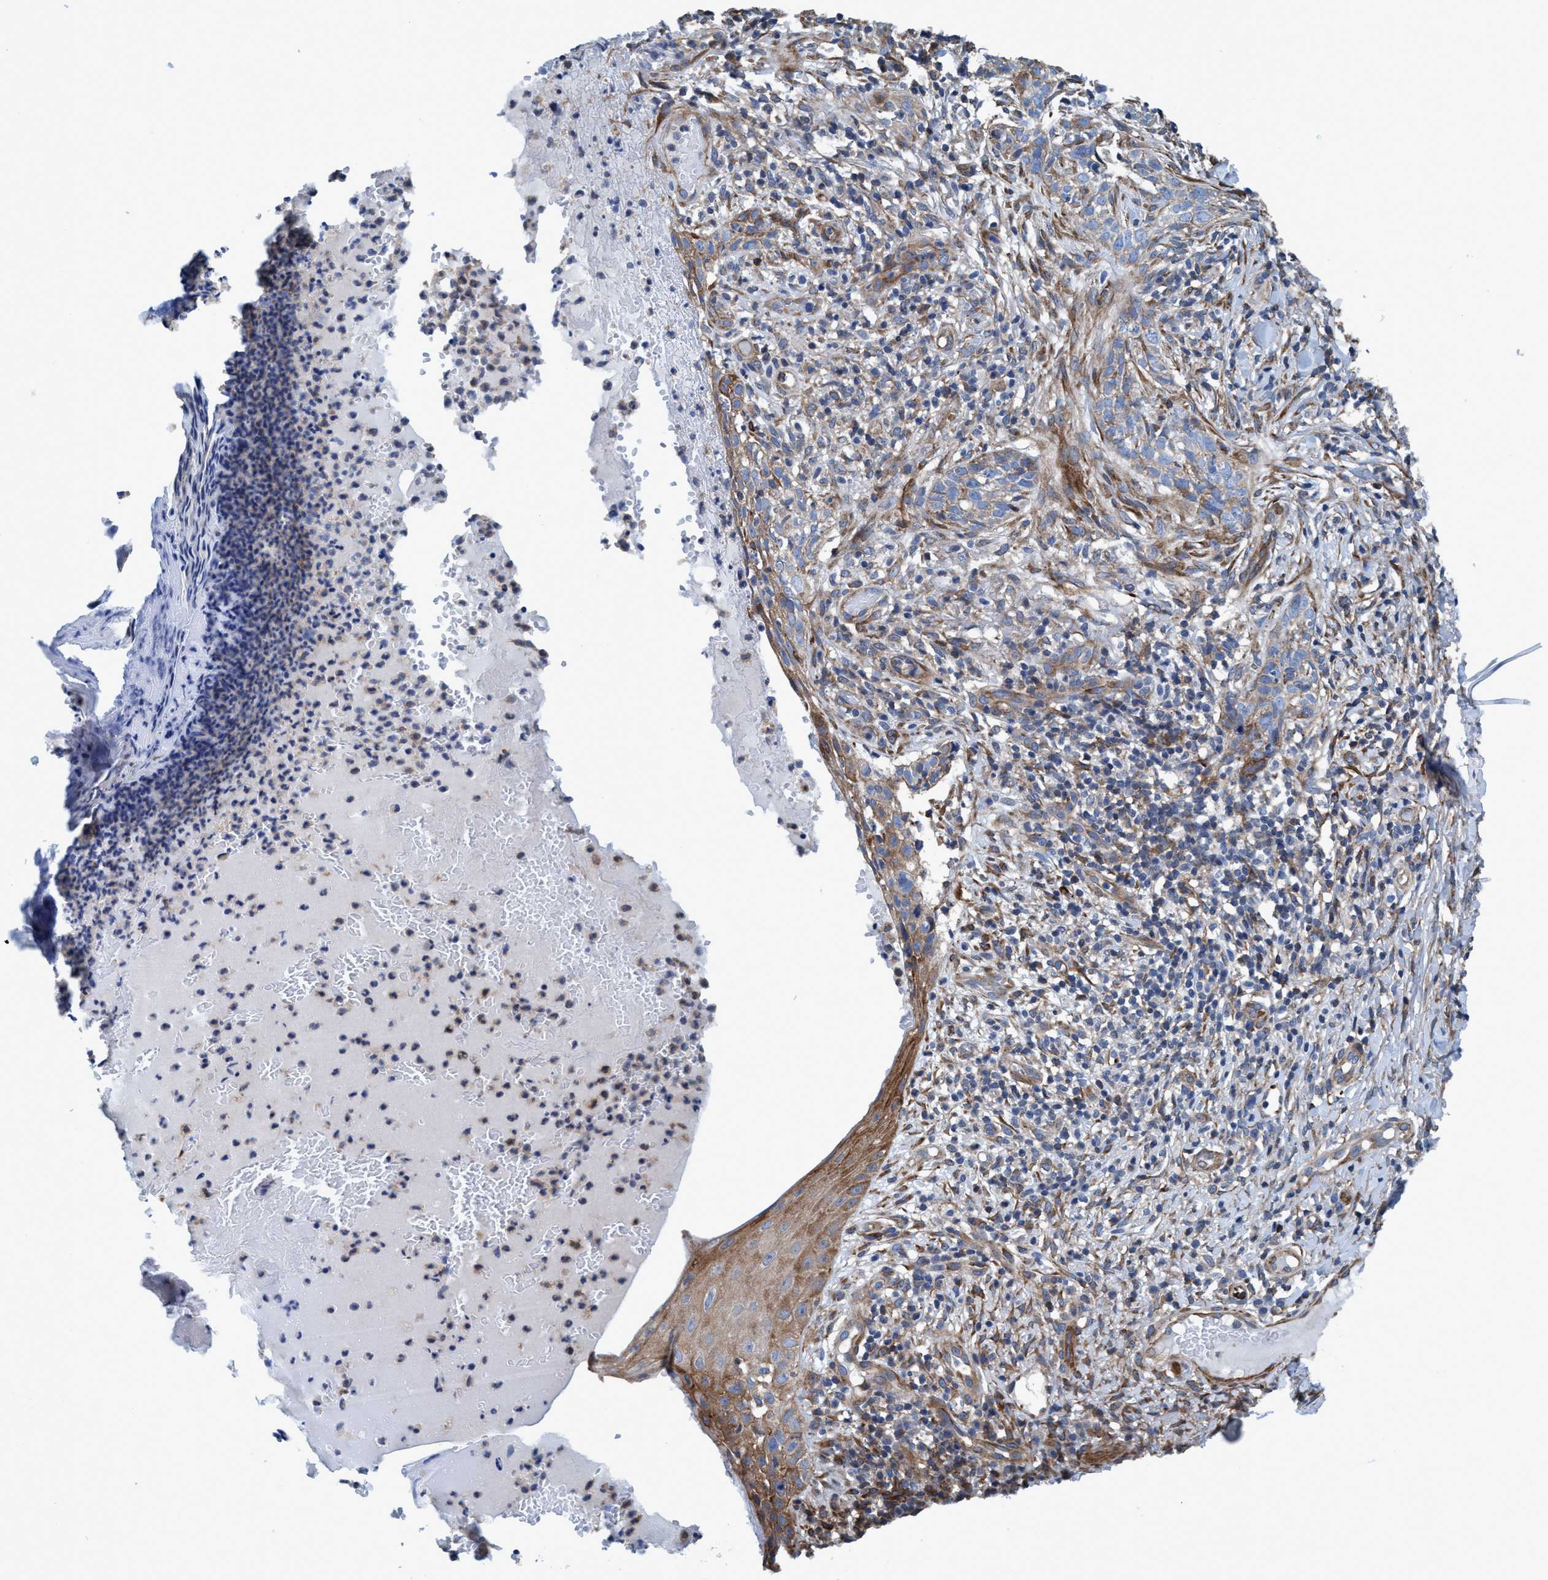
{"staining": {"intensity": "moderate", "quantity": "<25%", "location": "cytoplasmic/membranous"}, "tissue": "skin cancer", "cell_type": "Tumor cells", "image_type": "cancer", "snomed": [{"axis": "morphology", "description": "Normal tissue, NOS"}, {"axis": "morphology", "description": "Basal cell carcinoma"}, {"axis": "topography", "description": "Skin"}], "caption": "Approximately <25% of tumor cells in skin cancer (basal cell carcinoma) demonstrate moderate cytoplasmic/membranous protein positivity as visualized by brown immunohistochemical staining.", "gene": "NMT1", "patient": {"sex": "male", "age": 67}}